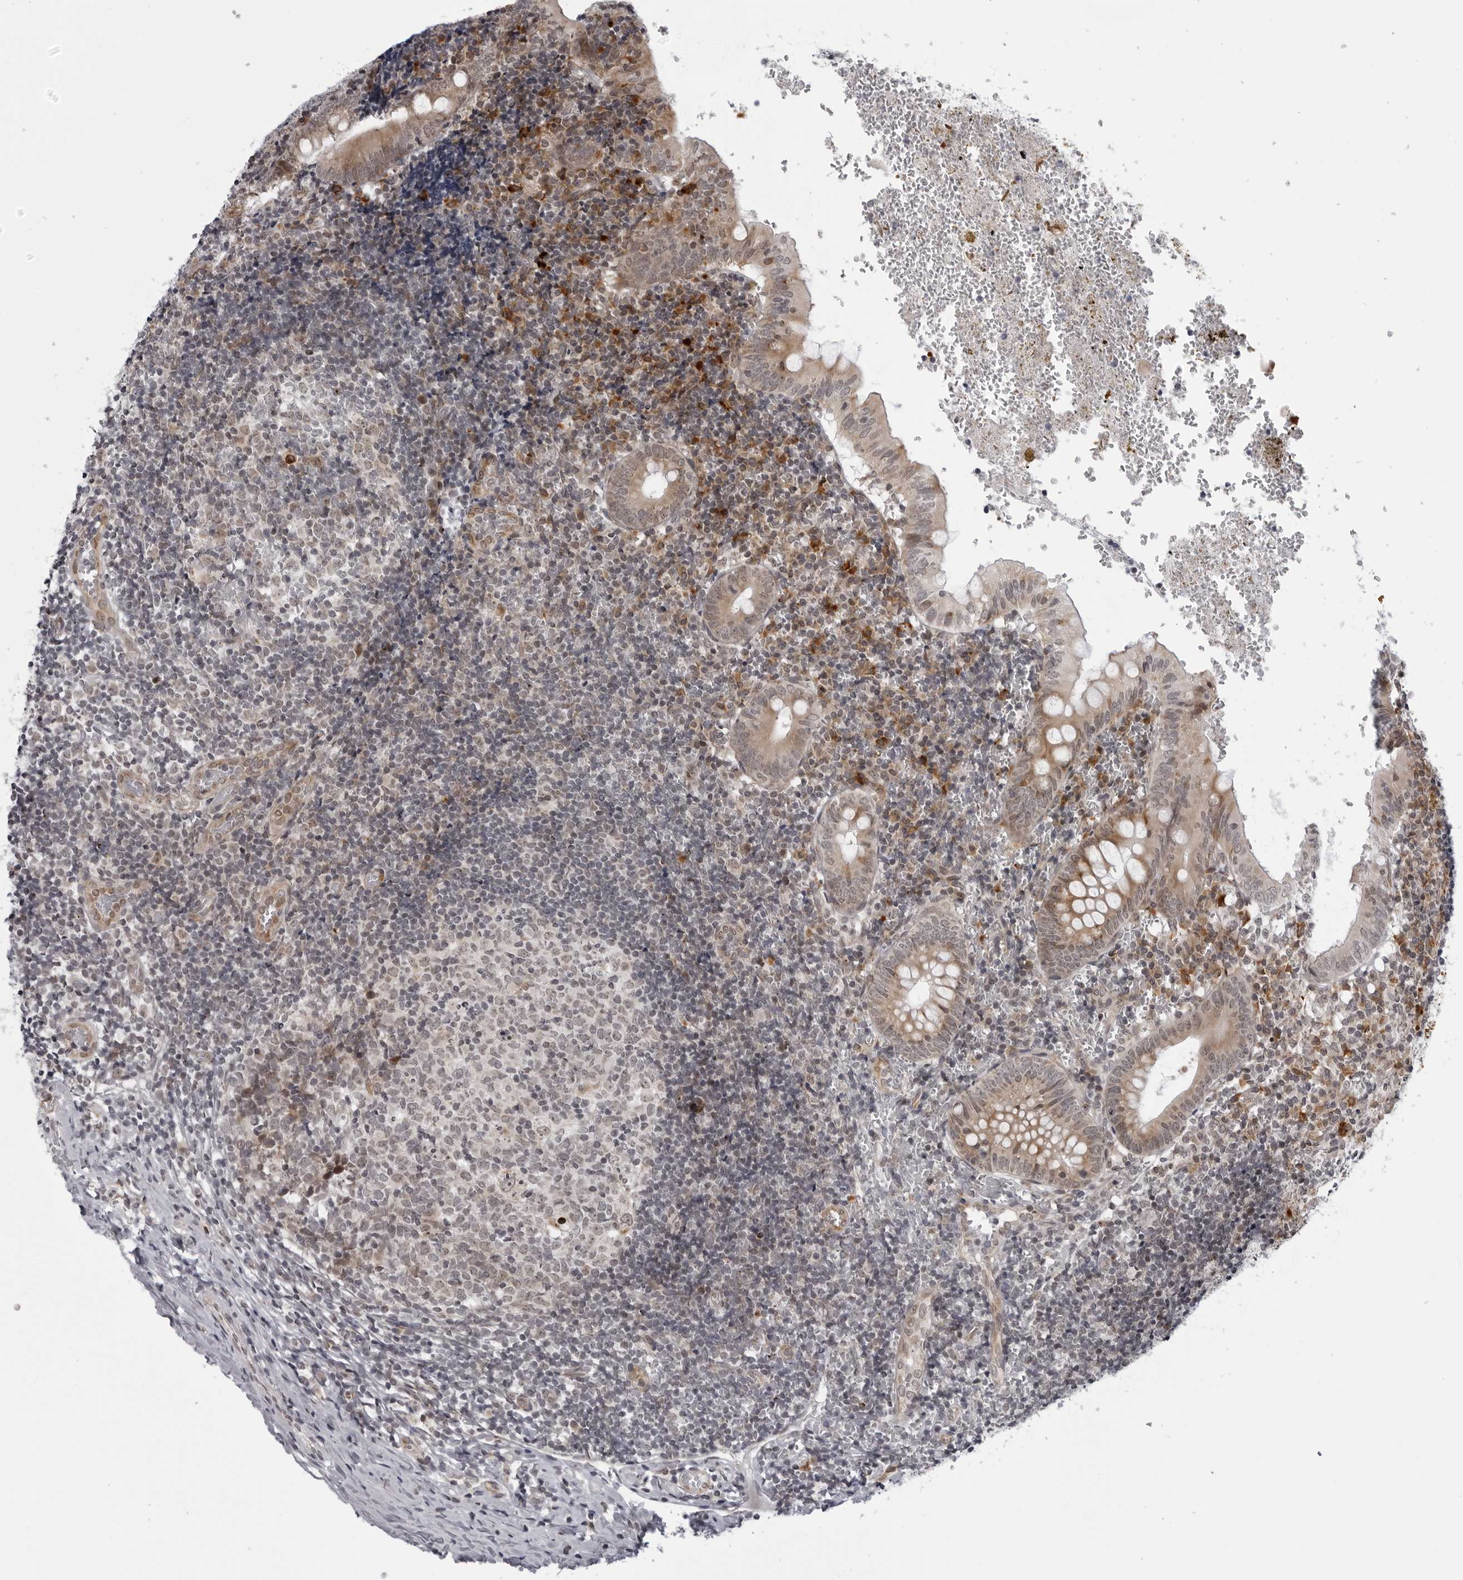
{"staining": {"intensity": "weak", "quantity": ">75%", "location": "cytoplasmic/membranous"}, "tissue": "appendix", "cell_type": "Glandular cells", "image_type": "normal", "snomed": [{"axis": "morphology", "description": "Normal tissue, NOS"}, {"axis": "topography", "description": "Appendix"}], "caption": "Glandular cells display low levels of weak cytoplasmic/membranous expression in about >75% of cells in benign appendix. (DAB IHC with brightfield microscopy, high magnification).", "gene": "GCSAML", "patient": {"sex": "male", "age": 8}}